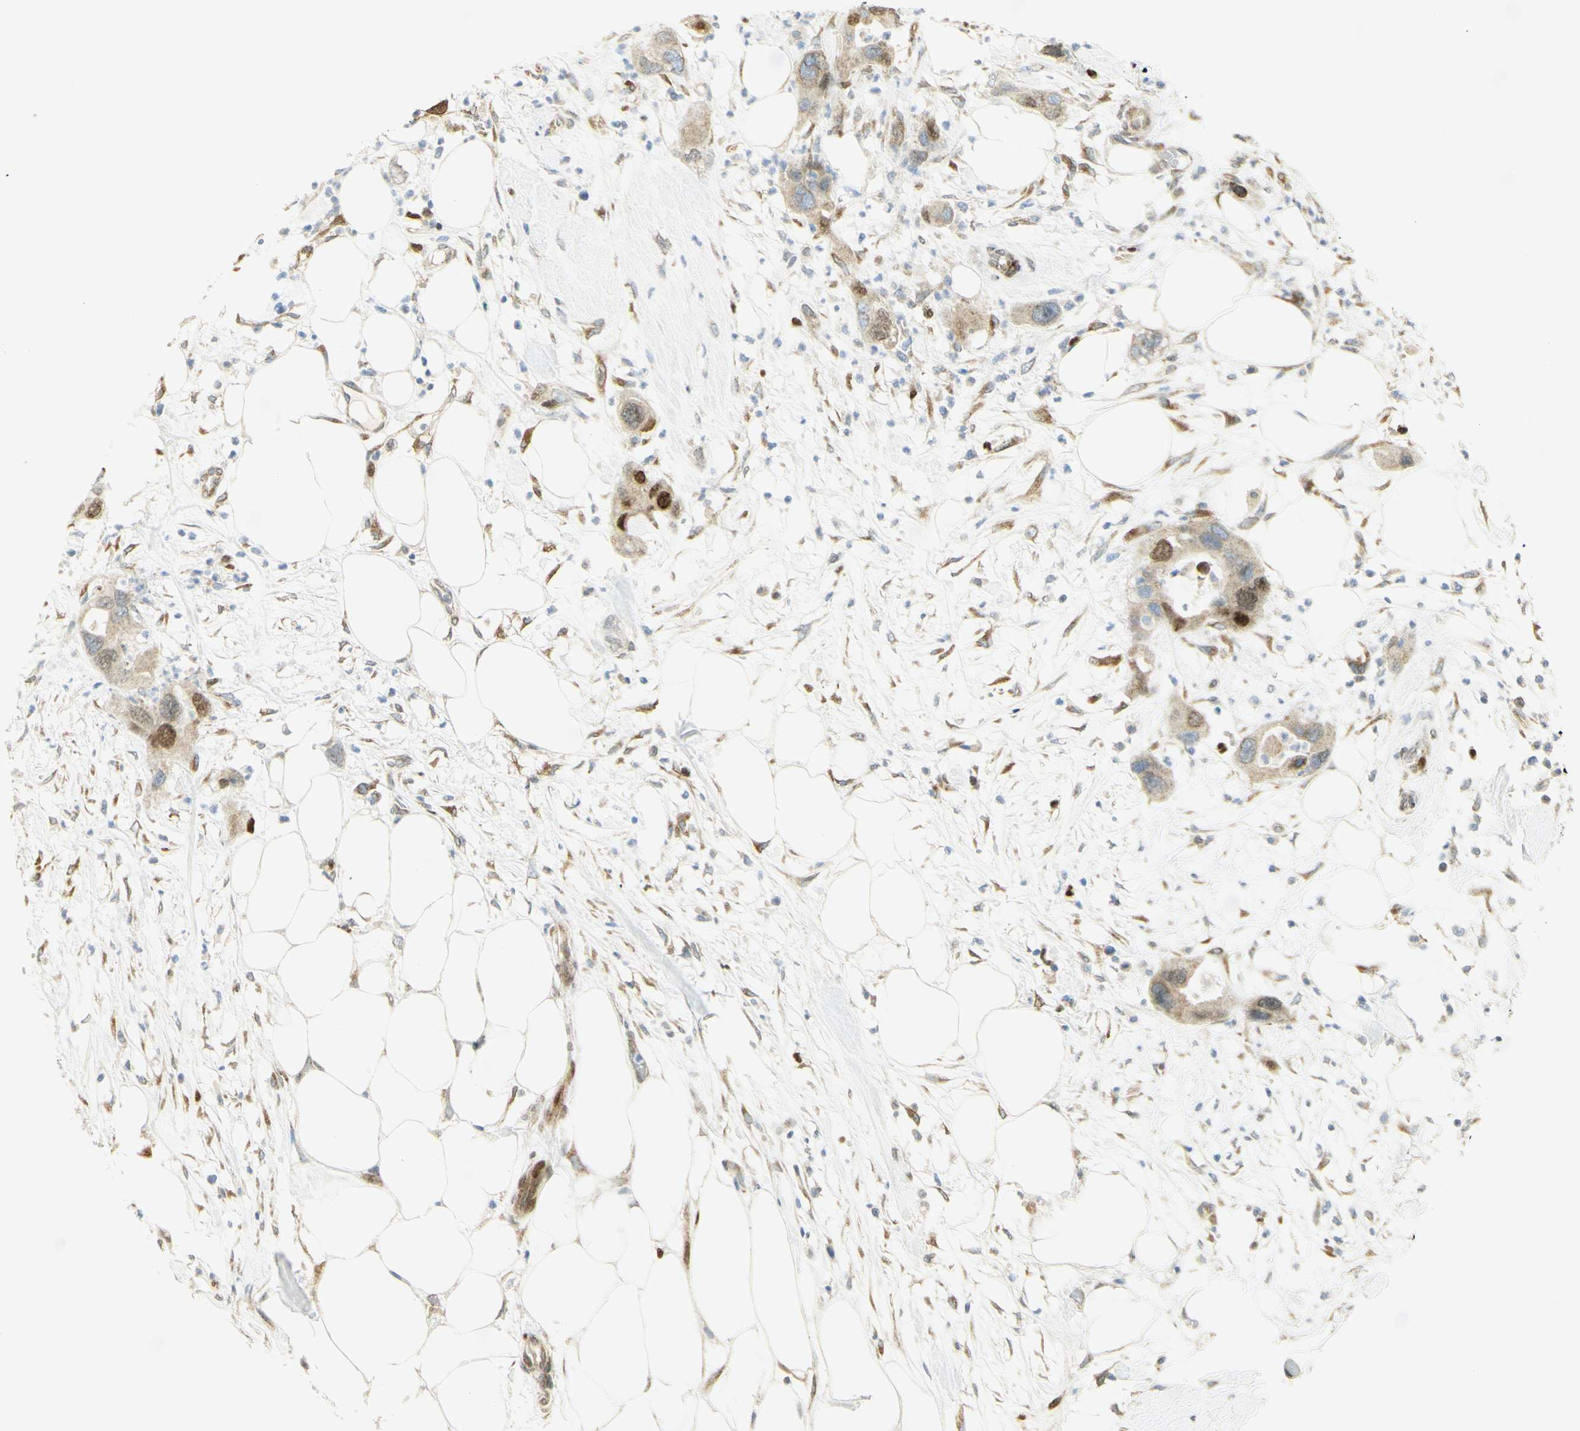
{"staining": {"intensity": "strong", "quantity": "25%-75%", "location": "nuclear"}, "tissue": "pancreatic cancer", "cell_type": "Tumor cells", "image_type": "cancer", "snomed": [{"axis": "morphology", "description": "Adenocarcinoma, NOS"}, {"axis": "topography", "description": "Pancreas"}], "caption": "The histopathology image exhibits staining of pancreatic cancer, revealing strong nuclear protein positivity (brown color) within tumor cells.", "gene": "E2F1", "patient": {"sex": "female", "age": 71}}